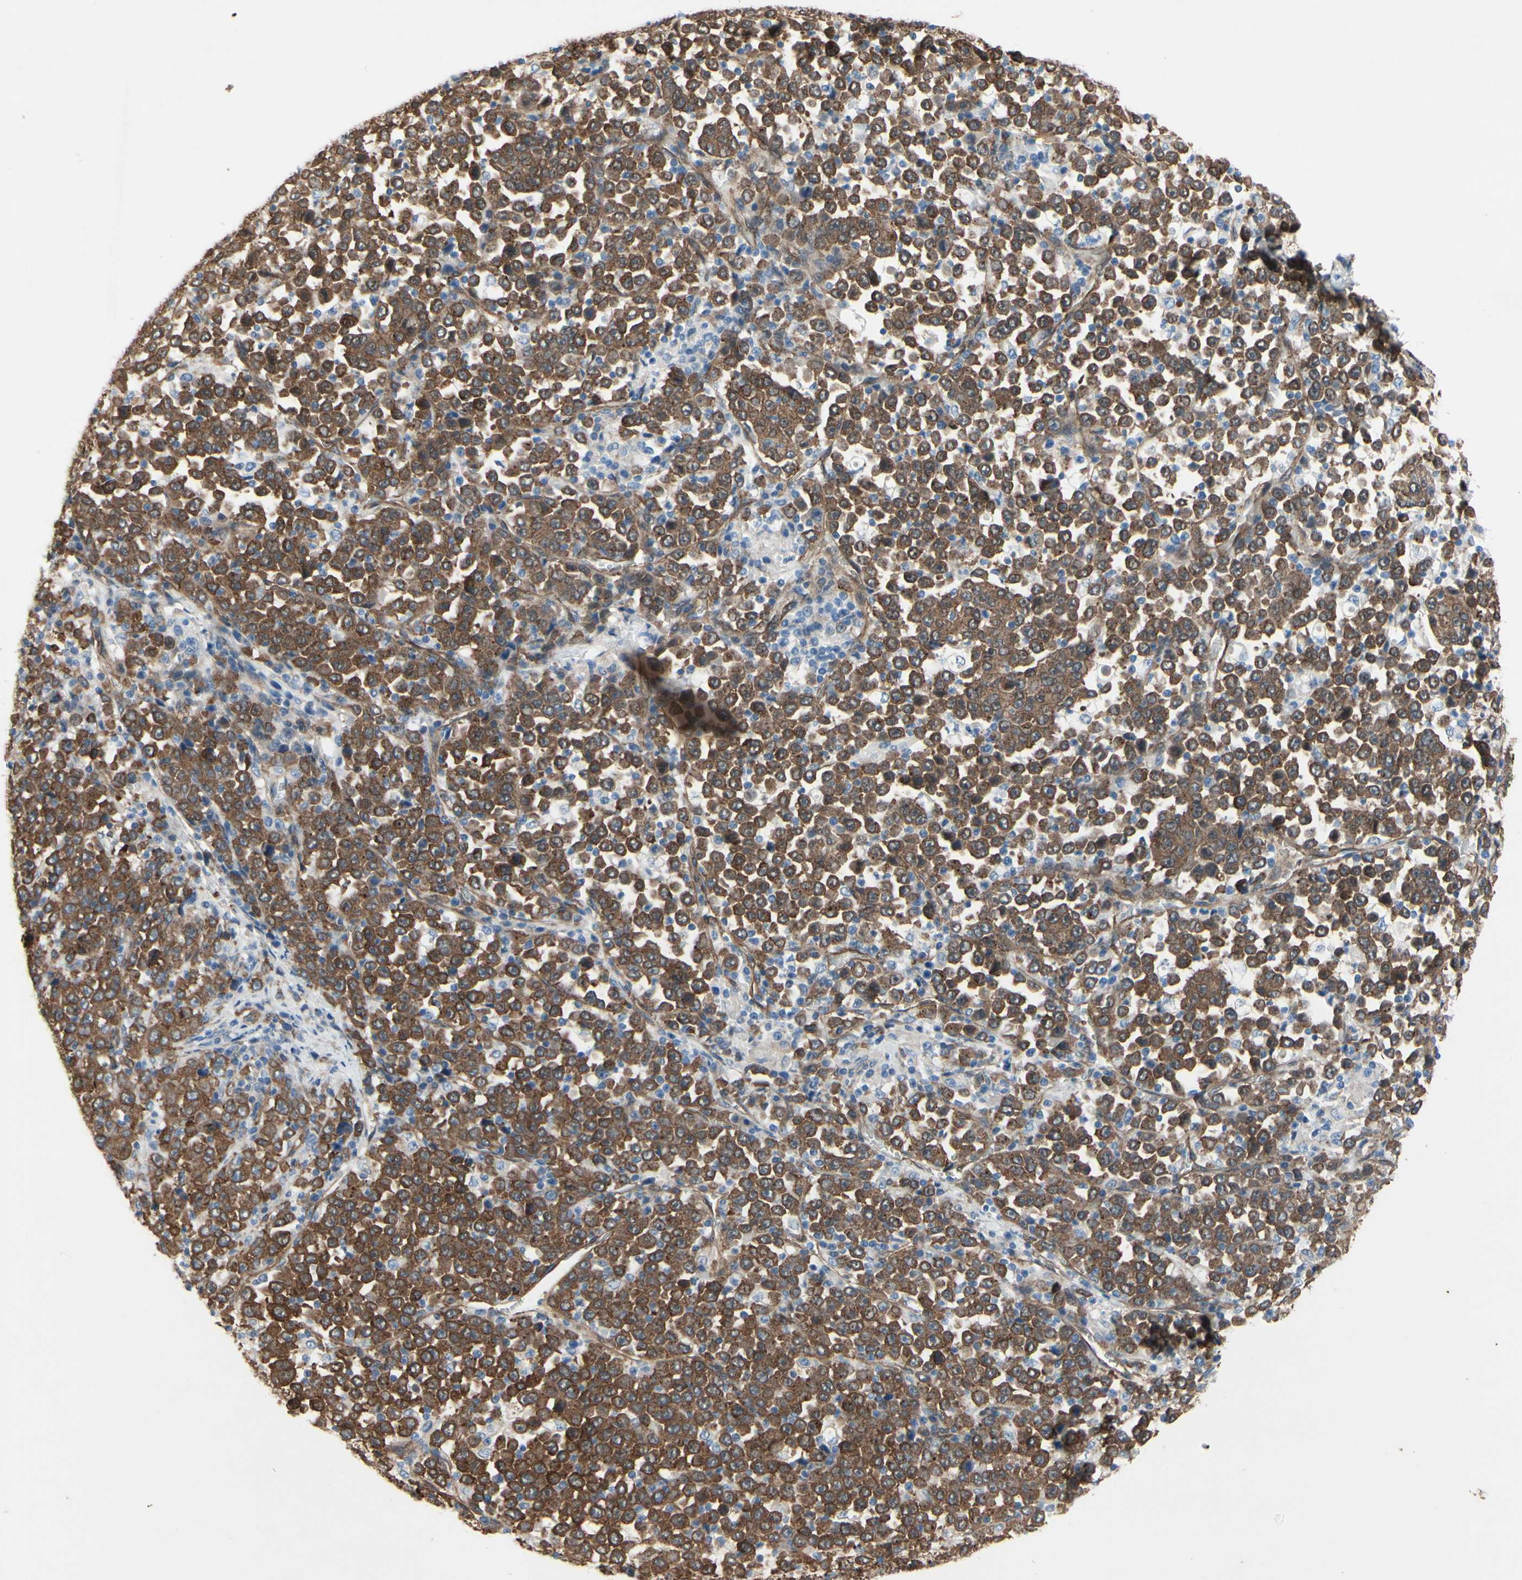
{"staining": {"intensity": "moderate", "quantity": ">75%", "location": "cytoplasmic/membranous"}, "tissue": "stomach cancer", "cell_type": "Tumor cells", "image_type": "cancer", "snomed": [{"axis": "morphology", "description": "Normal tissue, NOS"}, {"axis": "morphology", "description": "Adenocarcinoma, NOS"}, {"axis": "topography", "description": "Stomach, upper"}, {"axis": "topography", "description": "Stomach"}], "caption": "A medium amount of moderate cytoplasmic/membranous positivity is identified in approximately >75% of tumor cells in stomach cancer tissue. The protein of interest is shown in brown color, while the nuclei are stained blue.", "gene": "CTTNBP2", "patient": {"sex": "male", "age": 59}}